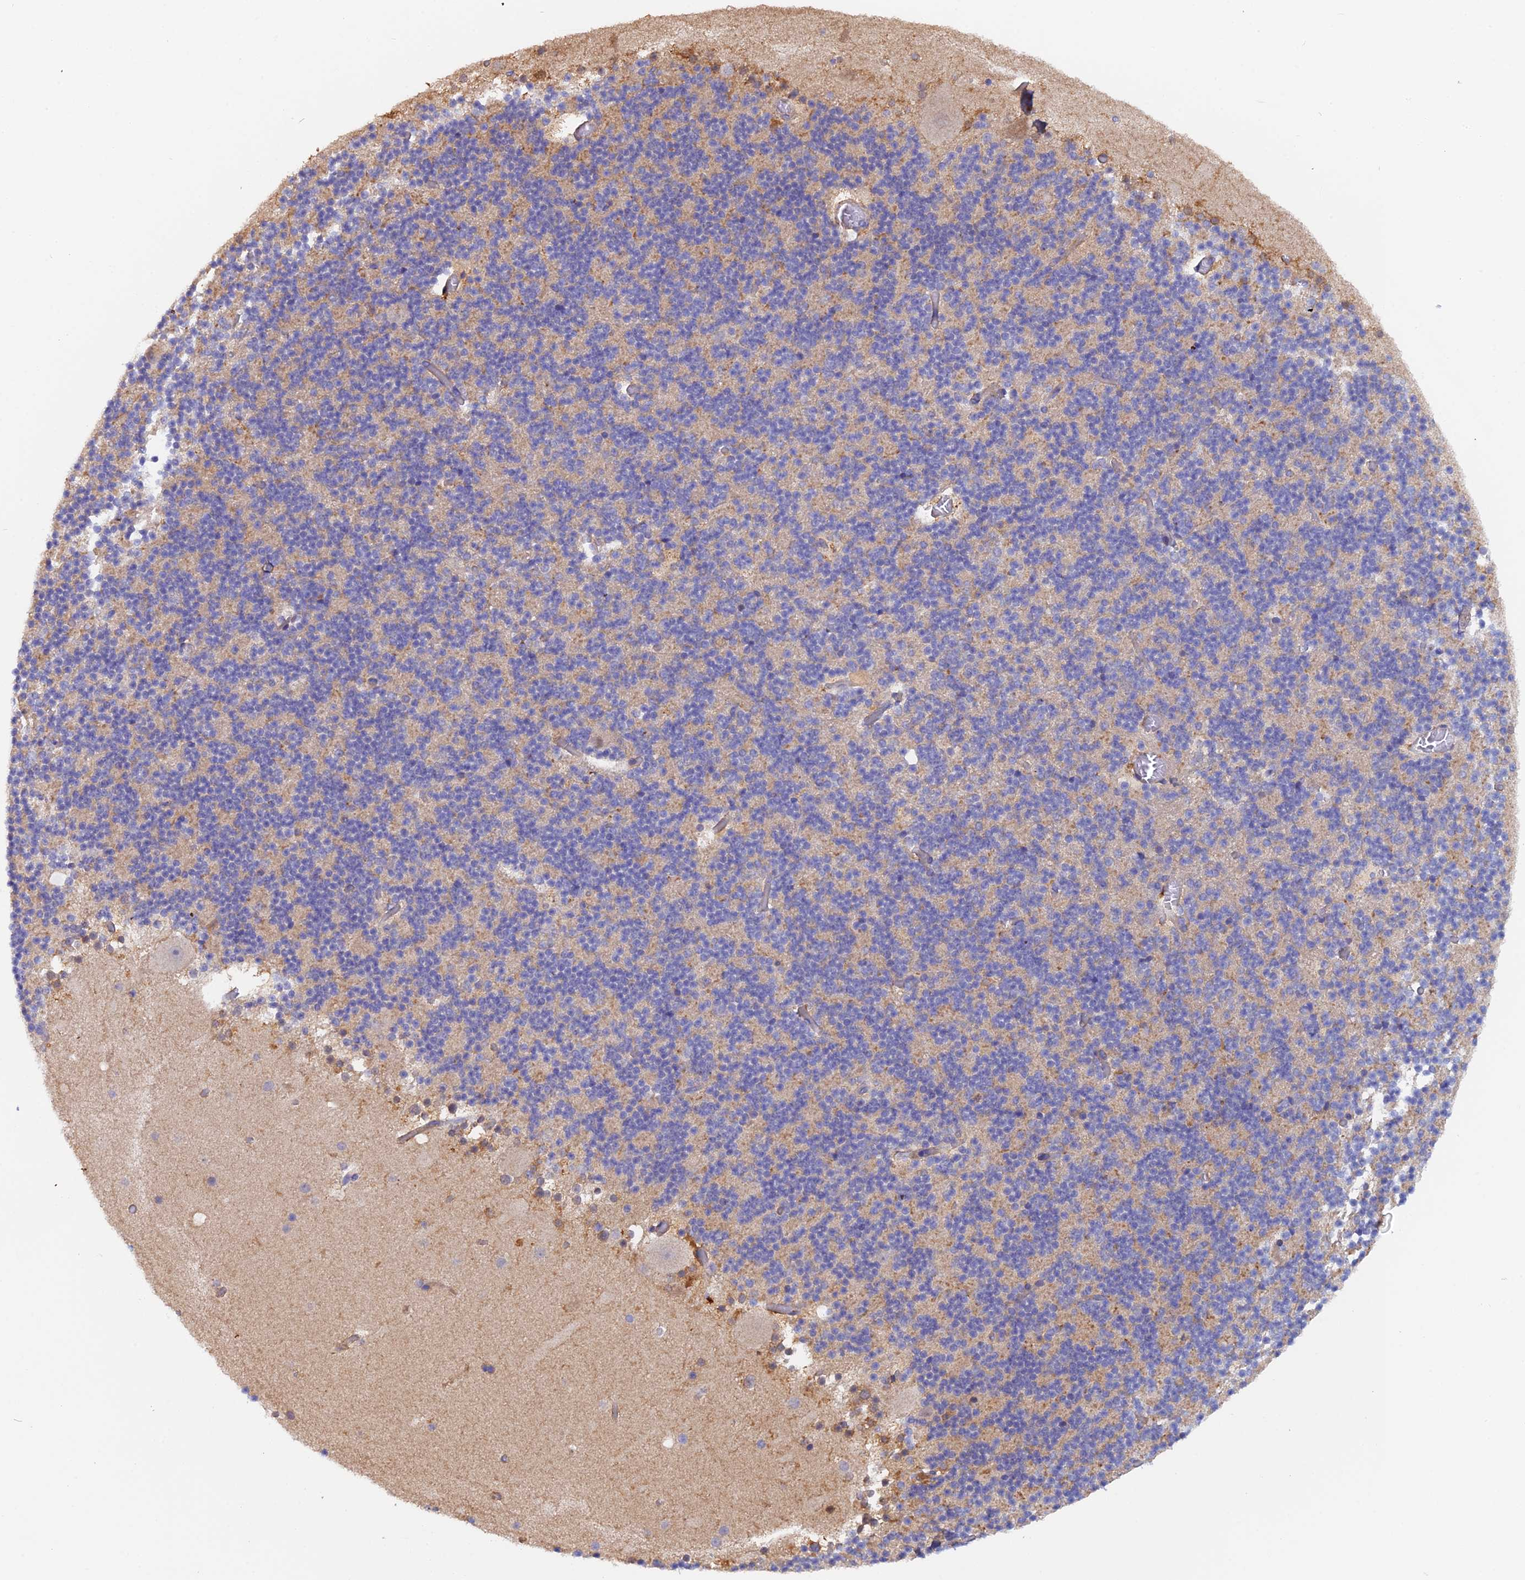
{"staining": {"intensity": "negative", "quantity": "none", "location": "none"}, "tissue": "cerebellum", "cell_type": "Cells in granular layer", "image_type": "normal", "snomed": [{"axis": "morphology", "description": "Normal tissue, NOS"}, {"axis": "topography", "description": "Cerebellum"}], "caption": "This is an immunohistochemistry photomicrograph of normal cerebellum. There is no staining in cells in granular layer.", "gene": "FZR1", "patient": {"sex": "male", "age": 57}}